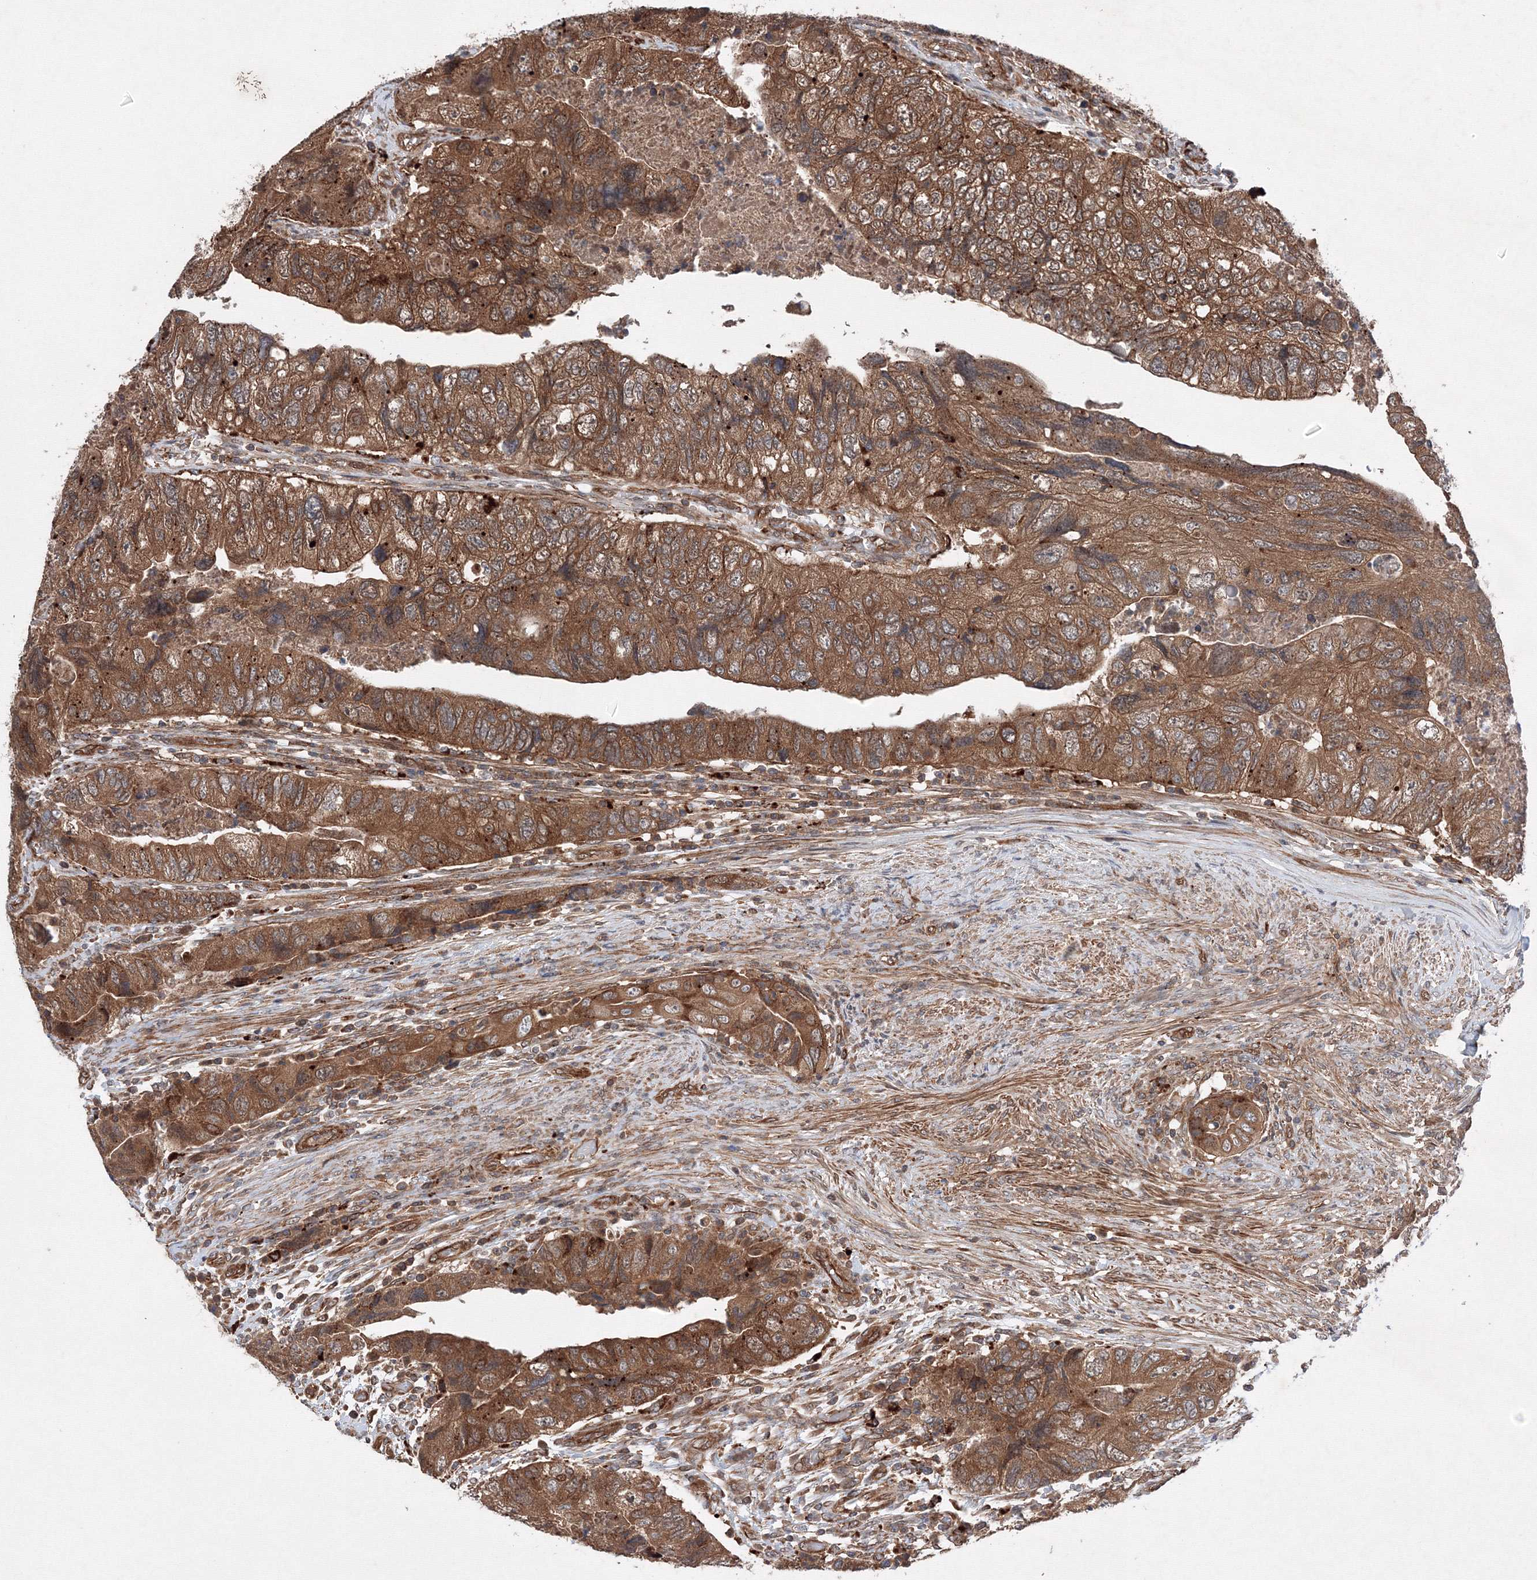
{"staining": {"intensity": "moderate", "quantity": ">75%", "location": "cytoplasmic/membranous"}, "tissue": "colorectal cancer", "cell_type": "Tumor cells", "image_type": "cancer", "snomed": [{"axis": "morphology", "description": "Adenocarcinoma, NOS"}, {"axis": "topography", "description": "Rectum"}], "caption": "Adenocarcinoma (colorectal) tissue reveals moderate cytoplasmic/membranous positivity in about >75% of tumor cells, visualized by immunohistochemistry.", "gene": "DCTD", "patient": {"sex": "male", "age": 63}}